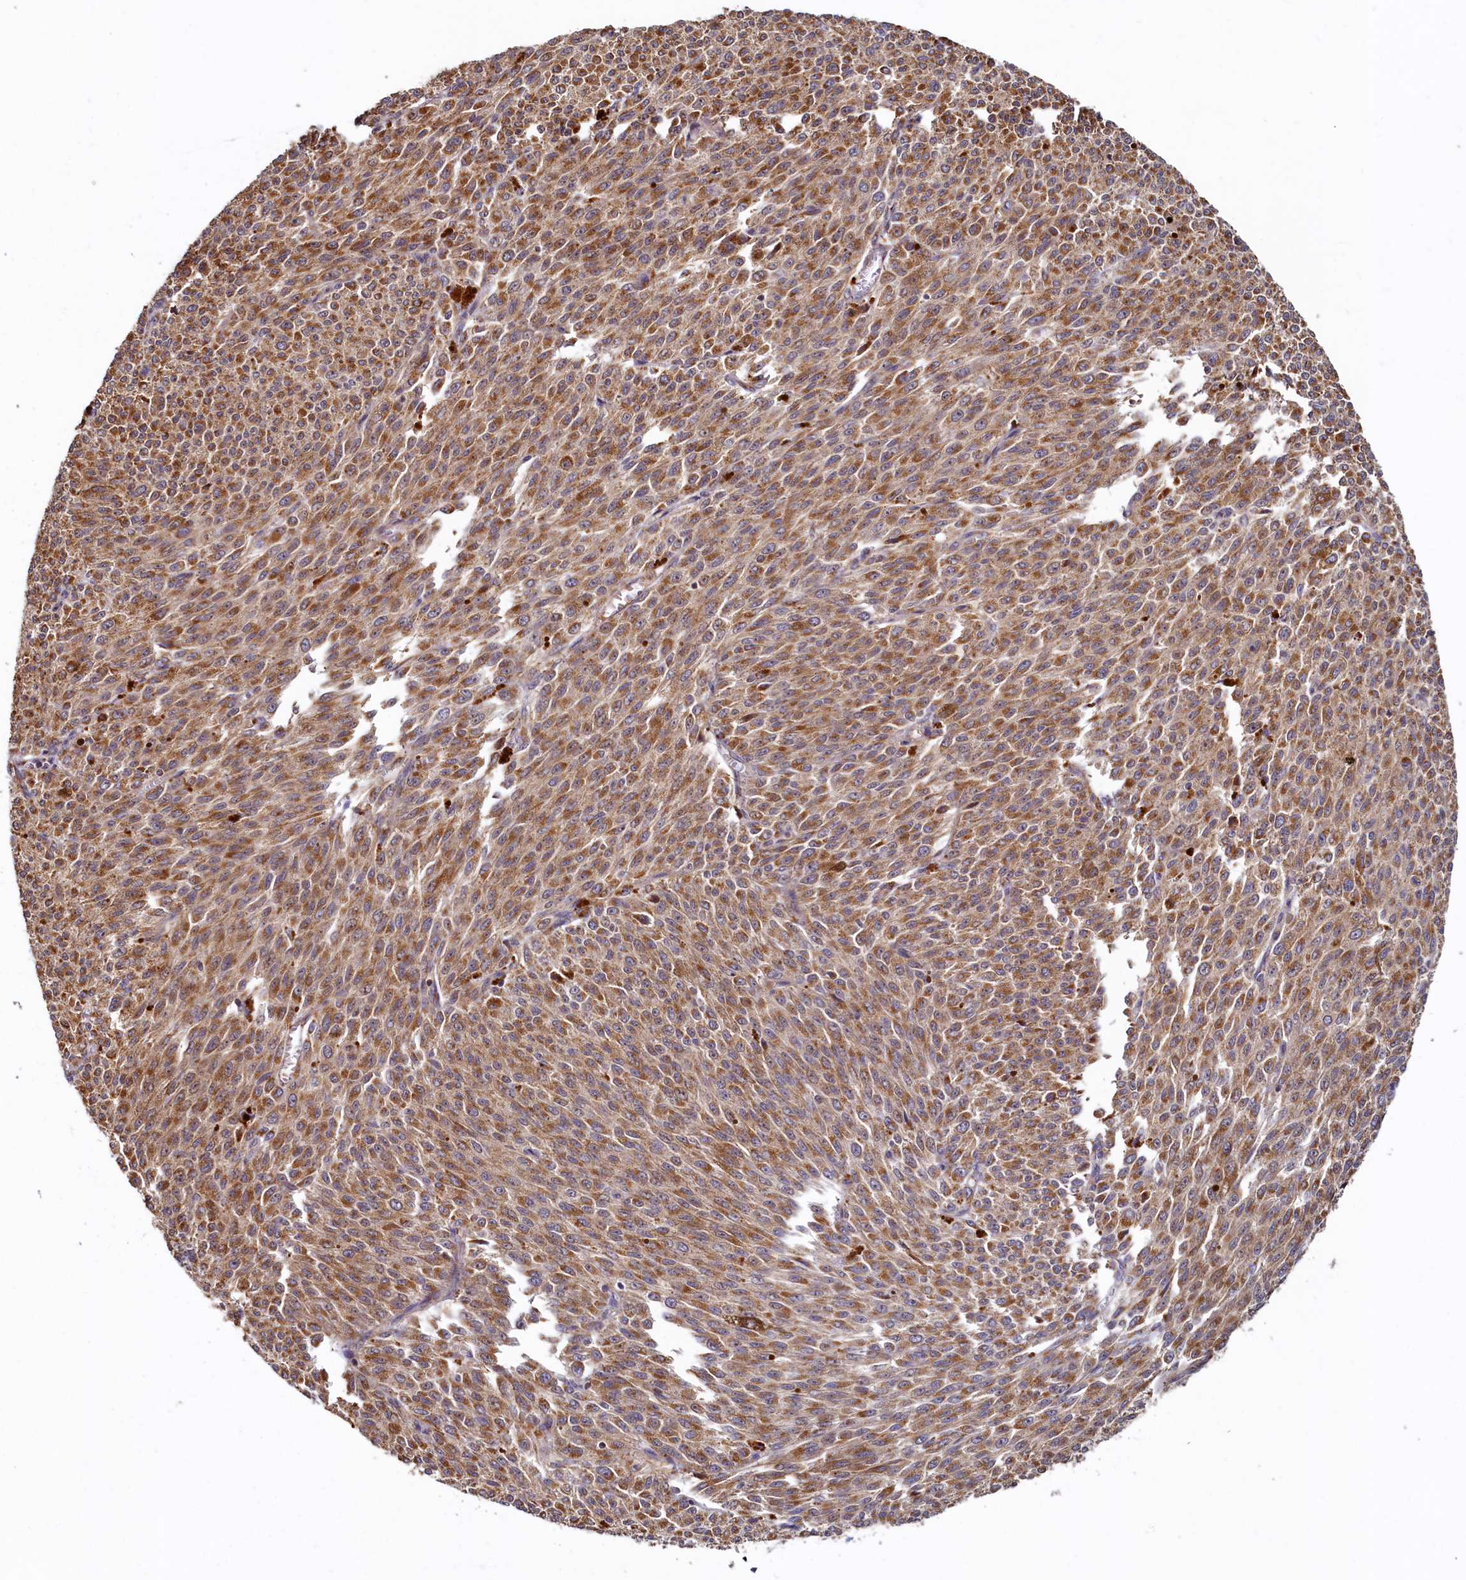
{"staining": {"intensity": "moderate", "quantity": ">75%", "location": "cytoplasmic/membranous"}, "tissue": "melanoma", "cell_type": "Tumor cells", "image_type": "cancer", "snomed": [{"axis": "morphology", "description": "Malignant melanoma, NOS"}, {"axis": "topography", "description": "Skin"}], "caption": "Approximately >75% of tumor cells in melanoma exhibit moderate cytoplasmic/membranous protein positivity as visualized by brown immunohistochemical staining.", "gene": "NCKAP5L", "patient": {"sex": "female", "age": 52}}